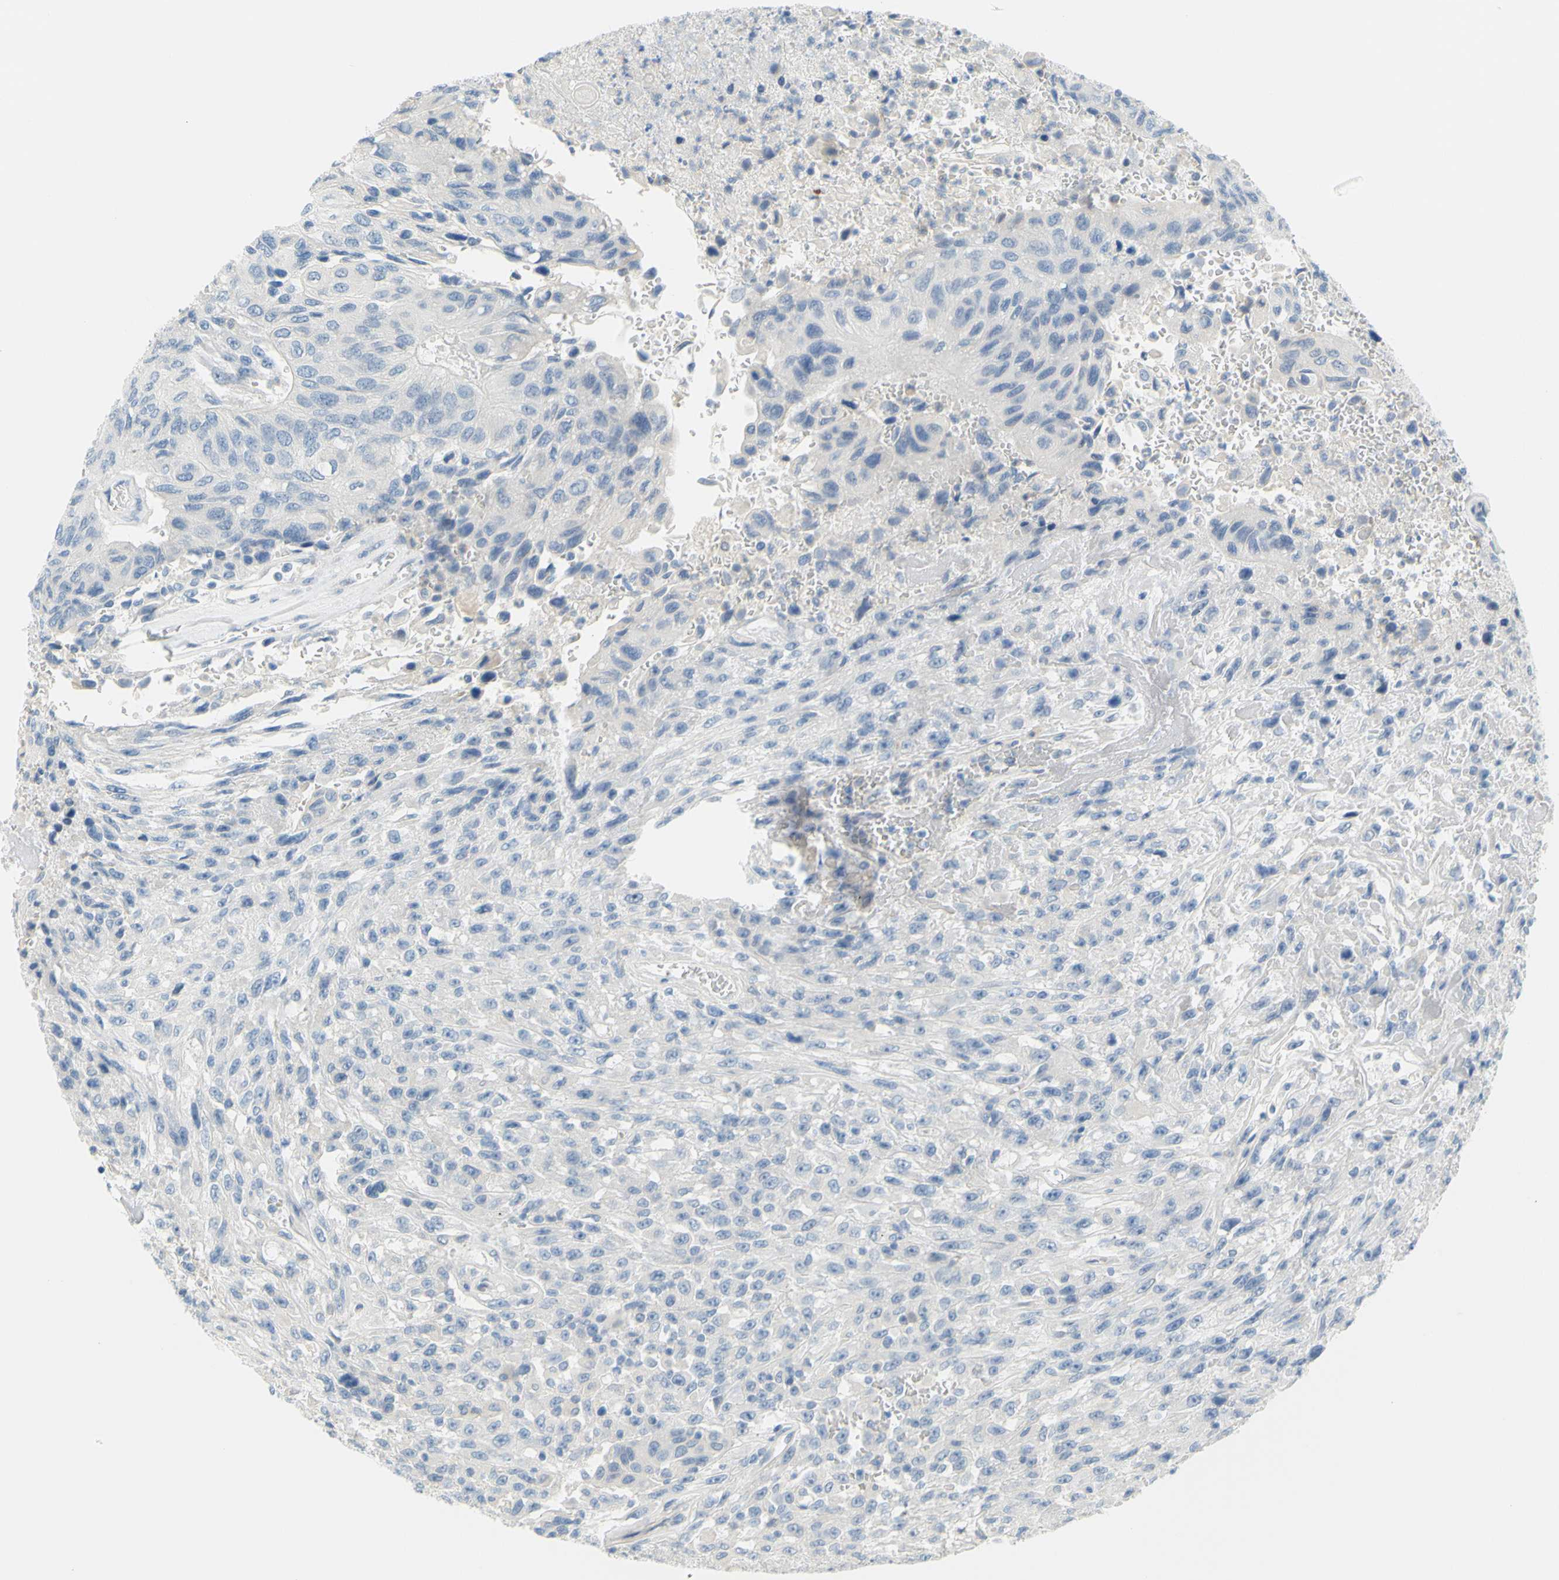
{"staining": {"intensity": "negative", "quantity": "none", "location": "none"}, "tissue": "urothelial cancer", "cell_type": "Tumor cells", "image_type": "cancer", "snomed": [{"axis": "morphology", "description": "Urothelial carcinoma, High grade"}, {"axis": "topography", "description": "Urinary bladder"}], "caption": "This is an IHC image of human urothelial cancer. There is no positivity in tumor cells.", "gene": "DCT", "patient": {"sex": "male", "age": 66}}